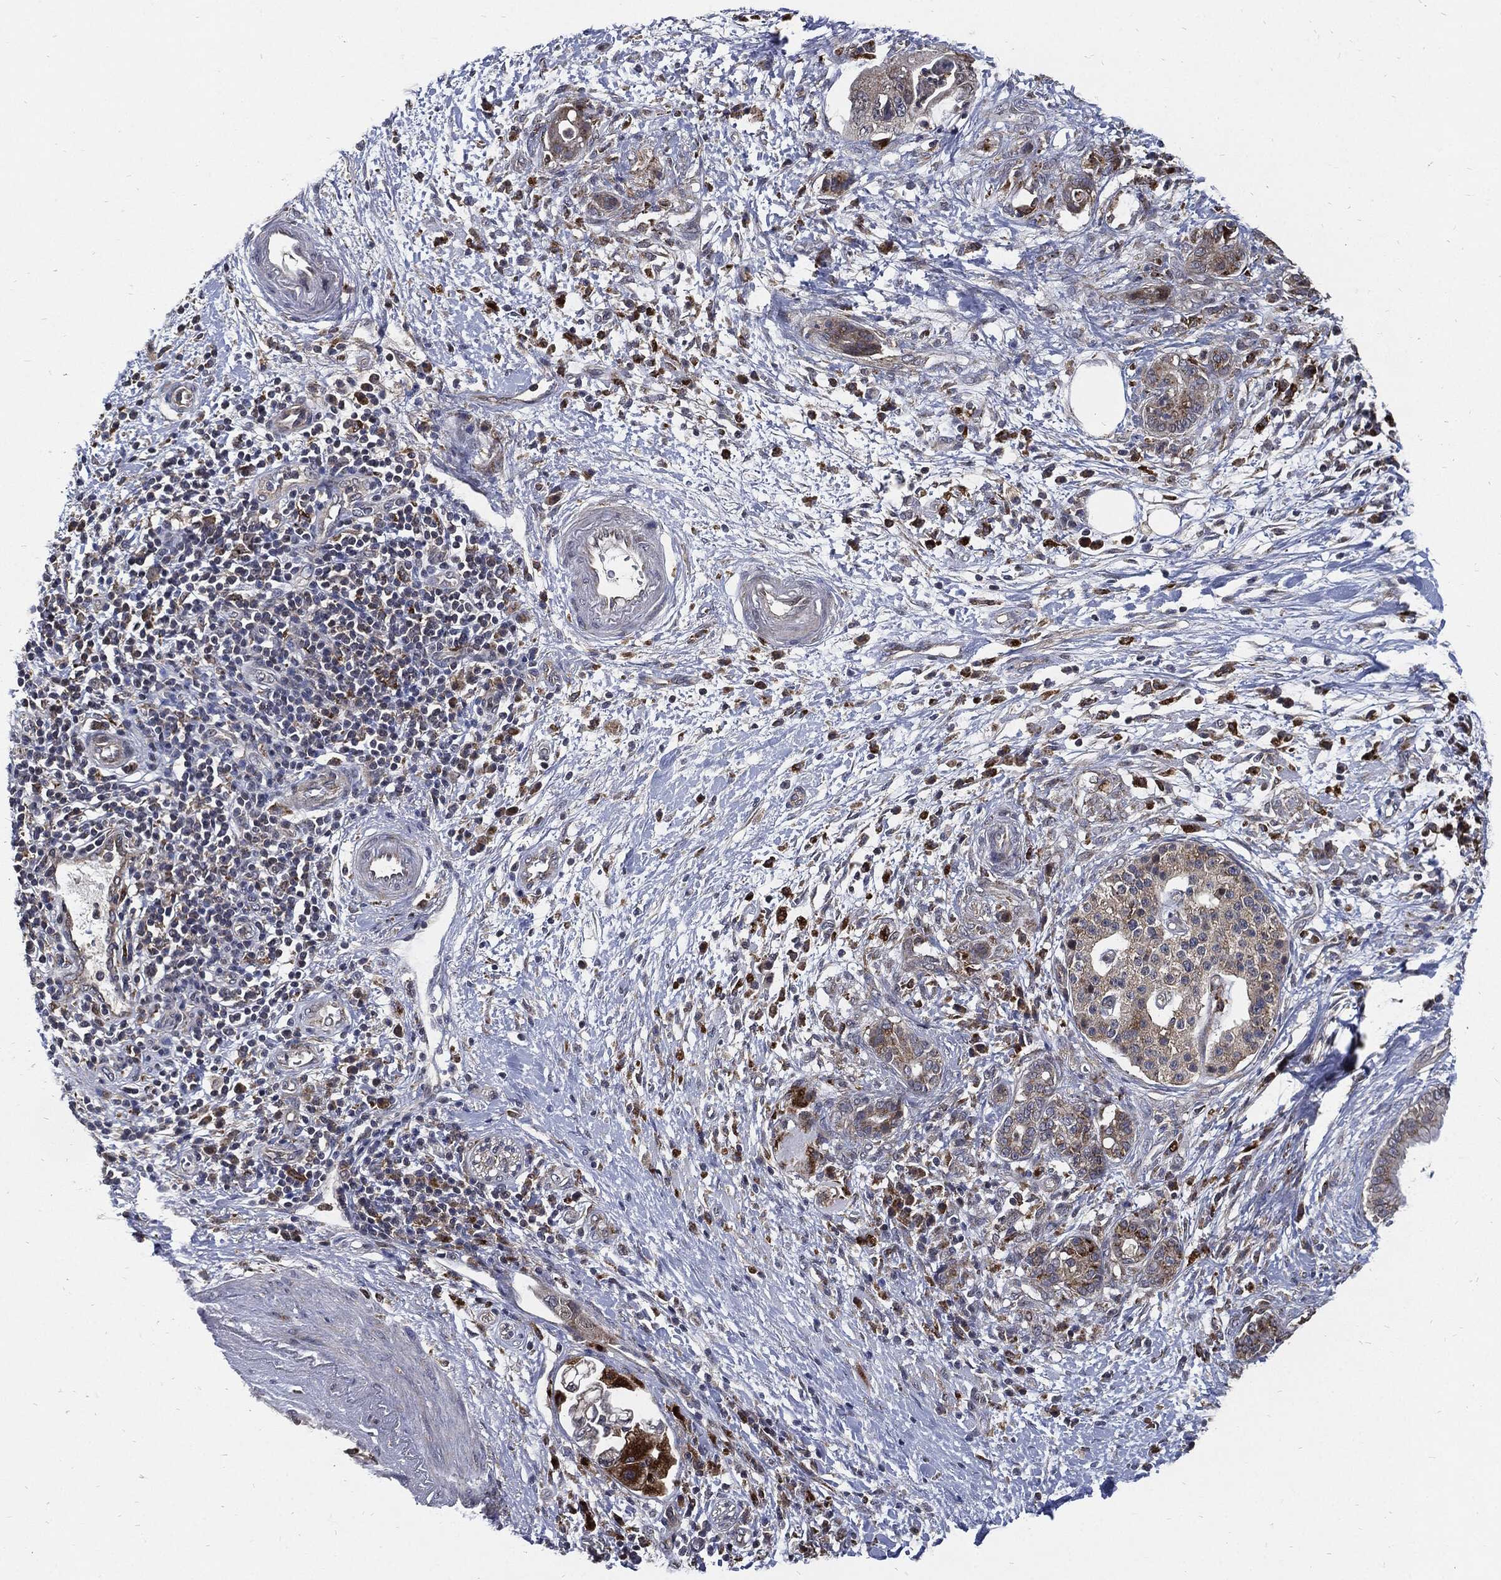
{"staining": {"intensity": "negative", "quantity": "none", "location": "none"}, "tissue": "pancreatic cancer", "cell_type": "Tumor cells", "image_type": "cancer", "snomed": [{"axis": "morphology", "description": "Adenocarcinoma, NOS"}, {"axis": "topography", "description": "Pancreas"}], "caption": "This is an immunohistochemistry image of human adenocarcinoma (pancreatic). There is no positivity in tumor cells.", "gene": "SLC31A2", "patient": {"sex": "female", "age": 73}}